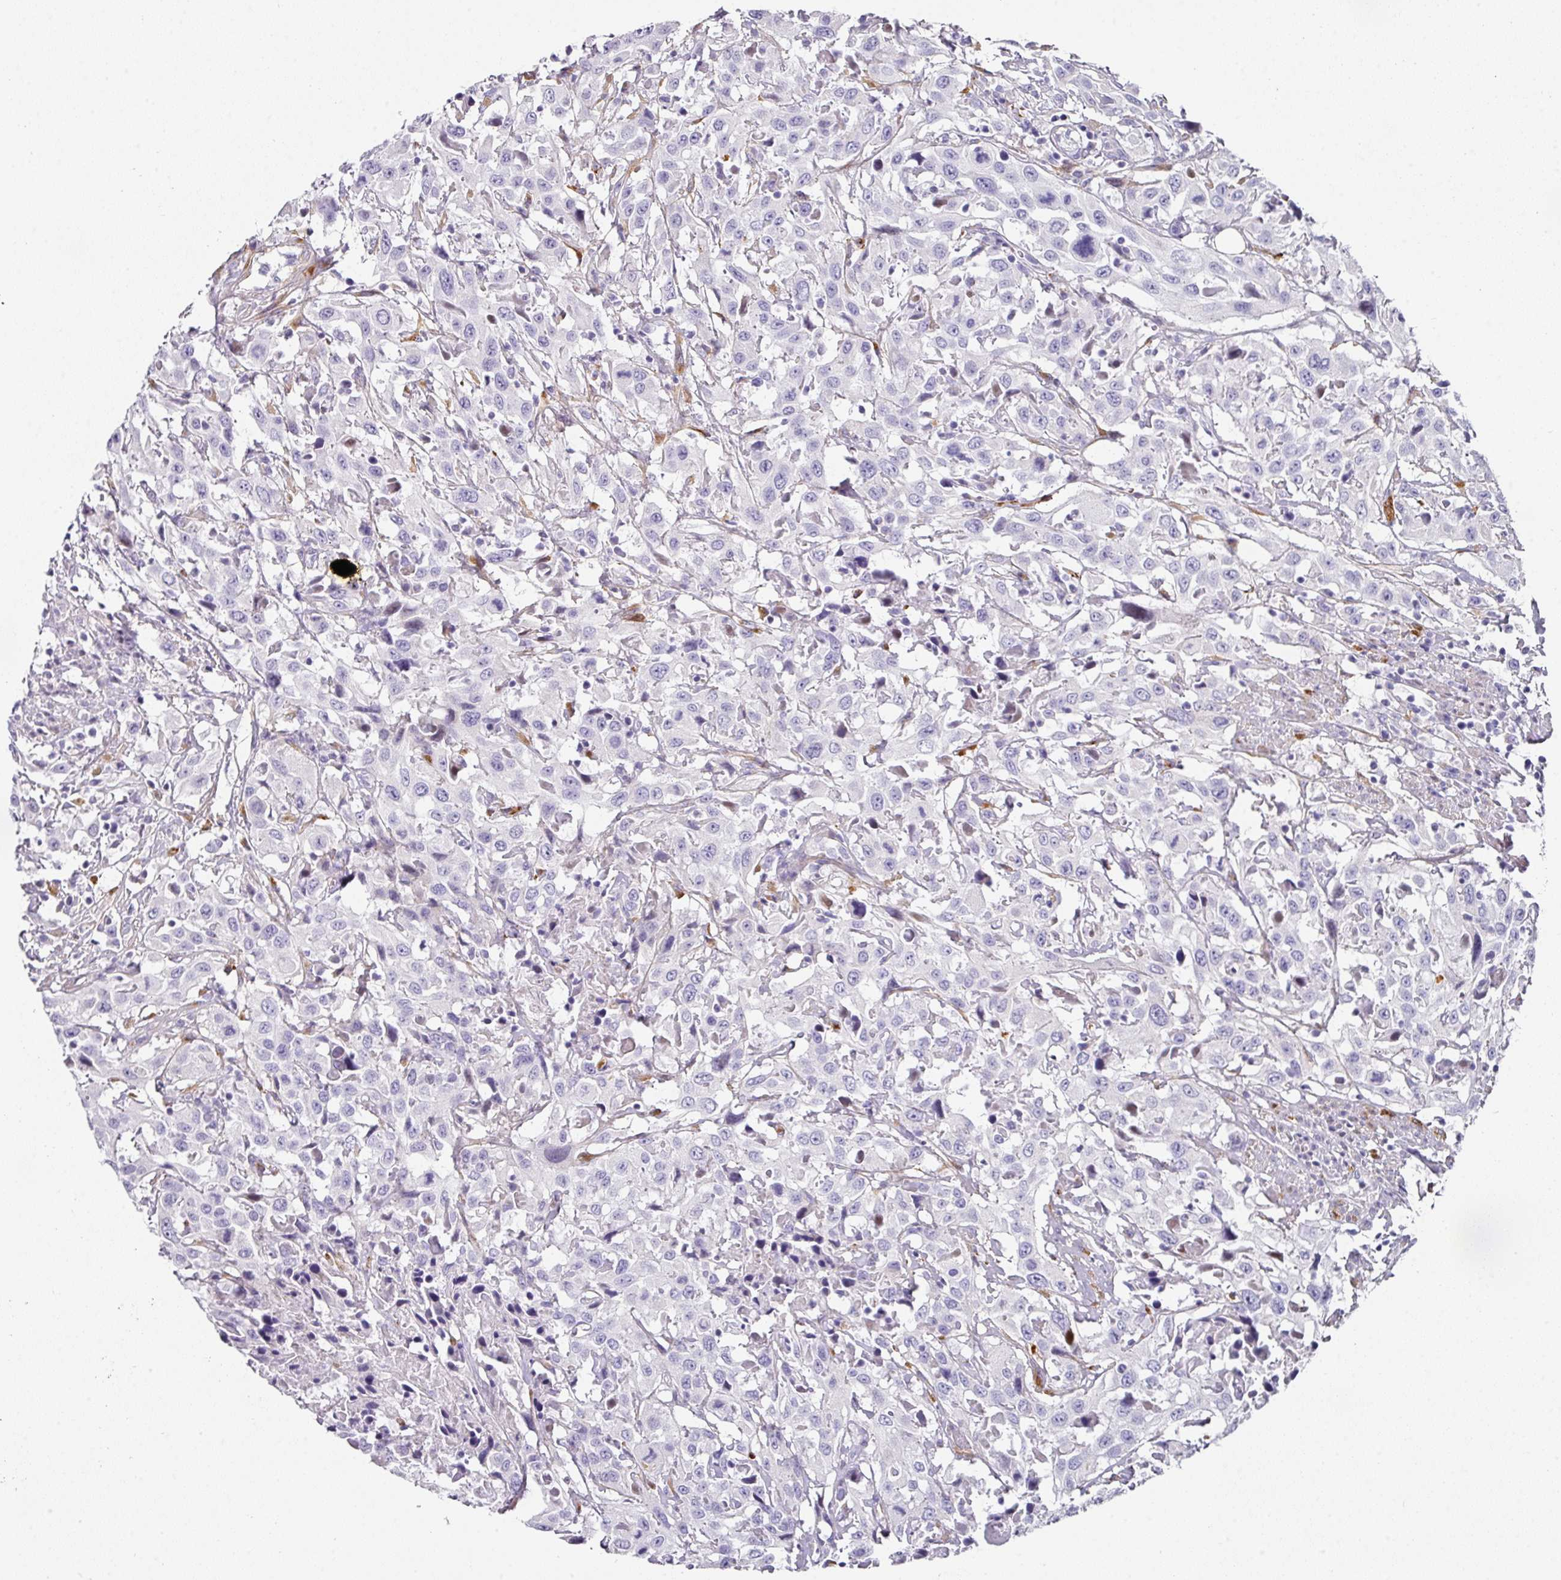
{"staining": {"intensity": "negative", "quantity": "none", "location": "none"}, "tissue": "urothelial cancer", "cell_type": "Tumor cells", "image_type": "cancer", "snomed": [{"axis": "morphology", "description": "Urothelial carcinoma, High grade"}, {"axis": "topography", "description": "Urinary bladder"}], "caption": "DAB (3,3'-diaminobenzidine) immunohistochemical staining of human high-grade urothelial carcinoma shows no significant positivity in tumor cells.", "gene": "ANKRD29", "patient": {"sex": "male", "age": 61}}